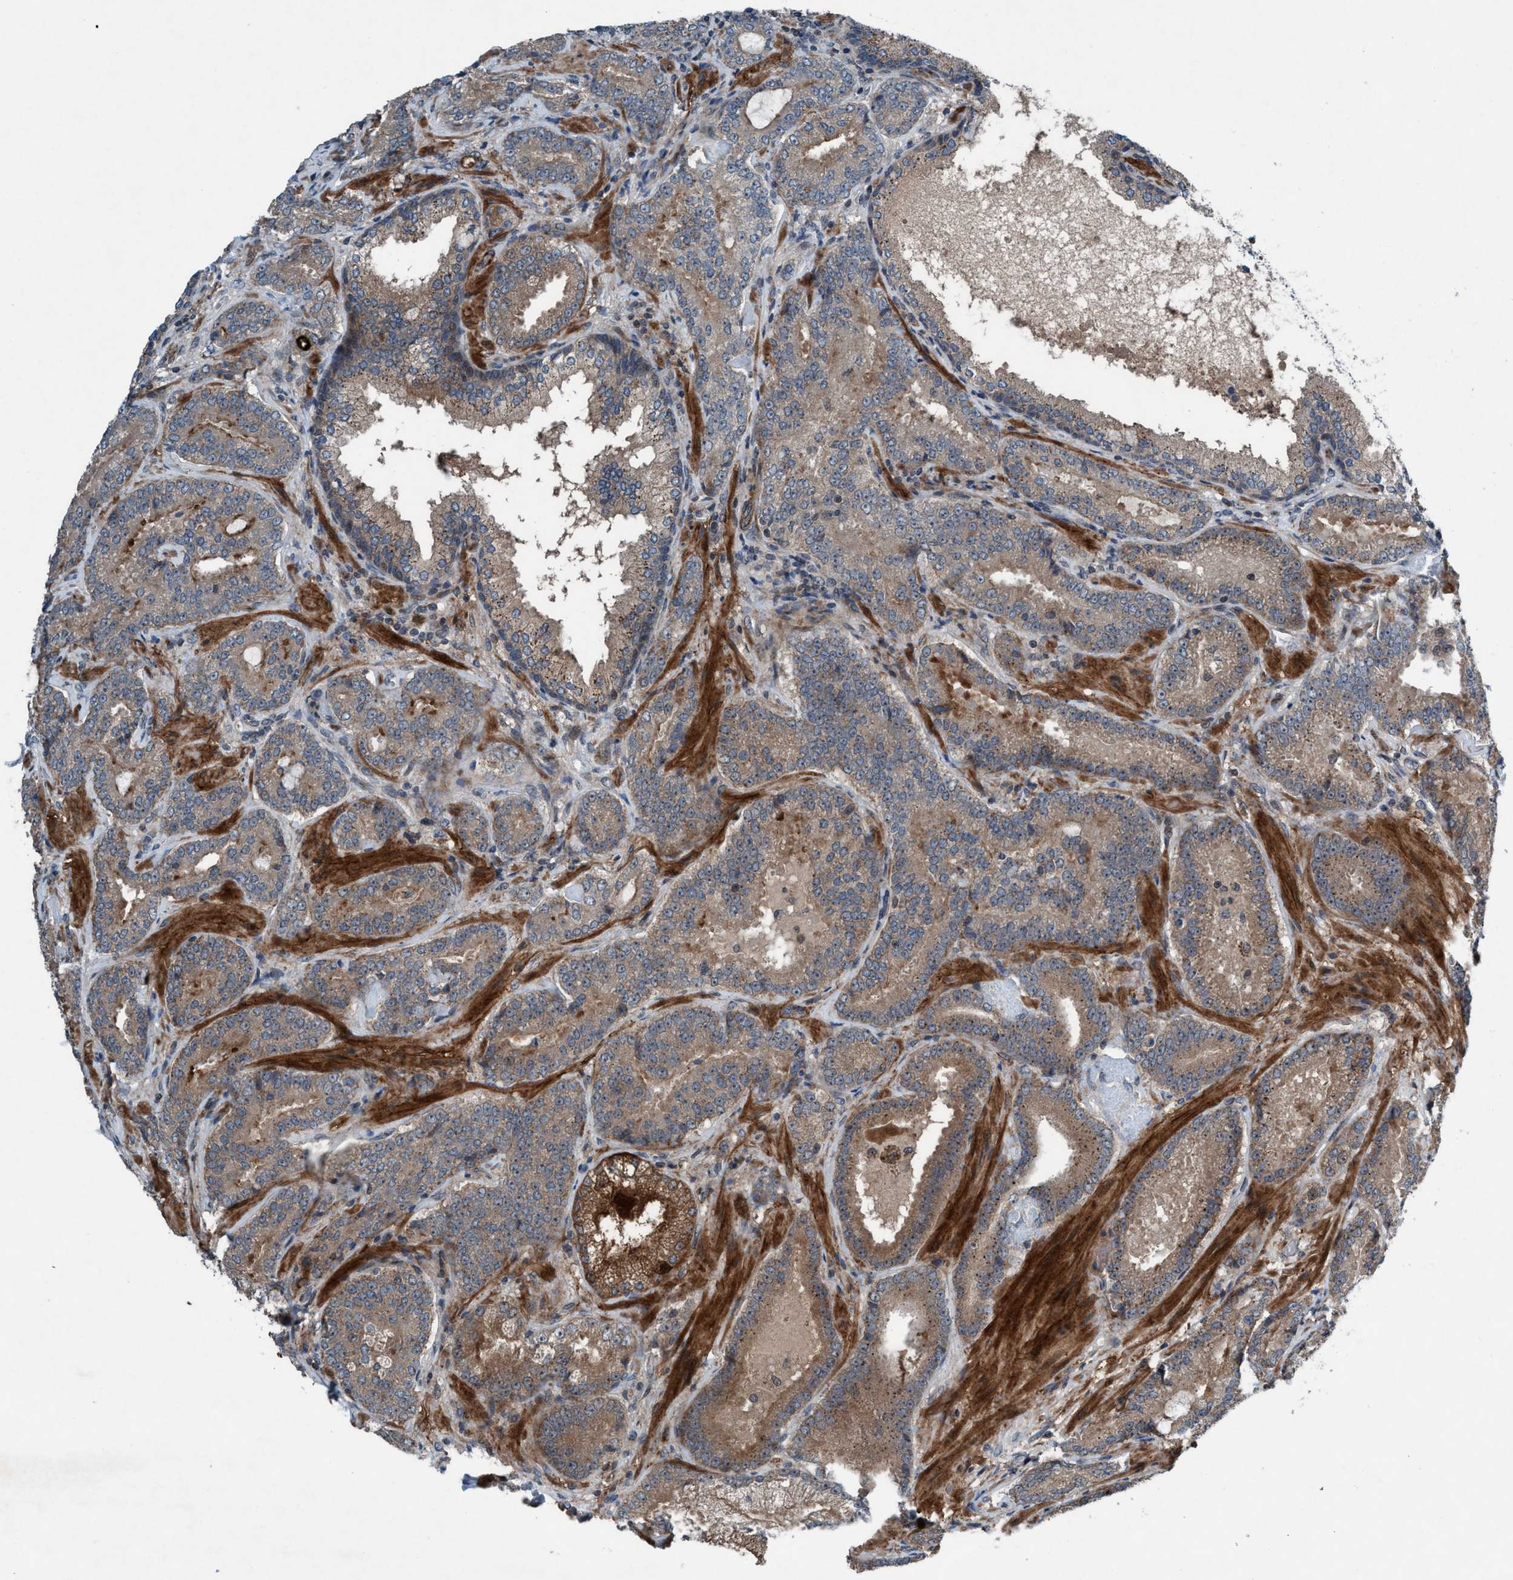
{"staining": {"intensity": "moderate", "quantity": ">75%", "location": "cytoplasmic/membranous"}, "tissue": "prostate cancer", "cell_type": "Tumor cells", "image_type": "cancer", "snomed": [{"axis": "morphology", "description": "Adenocarcinoma, Low grade"}, {"axis": "topography", "description": "Prostate"}], "caption": "A medium amount of moderate cytoplasmic/membranous staining is appreciated in approximately >75% of tumor cells in prostate cancer (low-grade adenocarcinoma) tissue. (Stains: DAB (3,3'-diaminobenzidine) in brown, nuclei in blue, Microscopy: brightfield microscopy at high magnification).", "gene": "NISCH", "patient": {"sex": "male", "age": 51}}